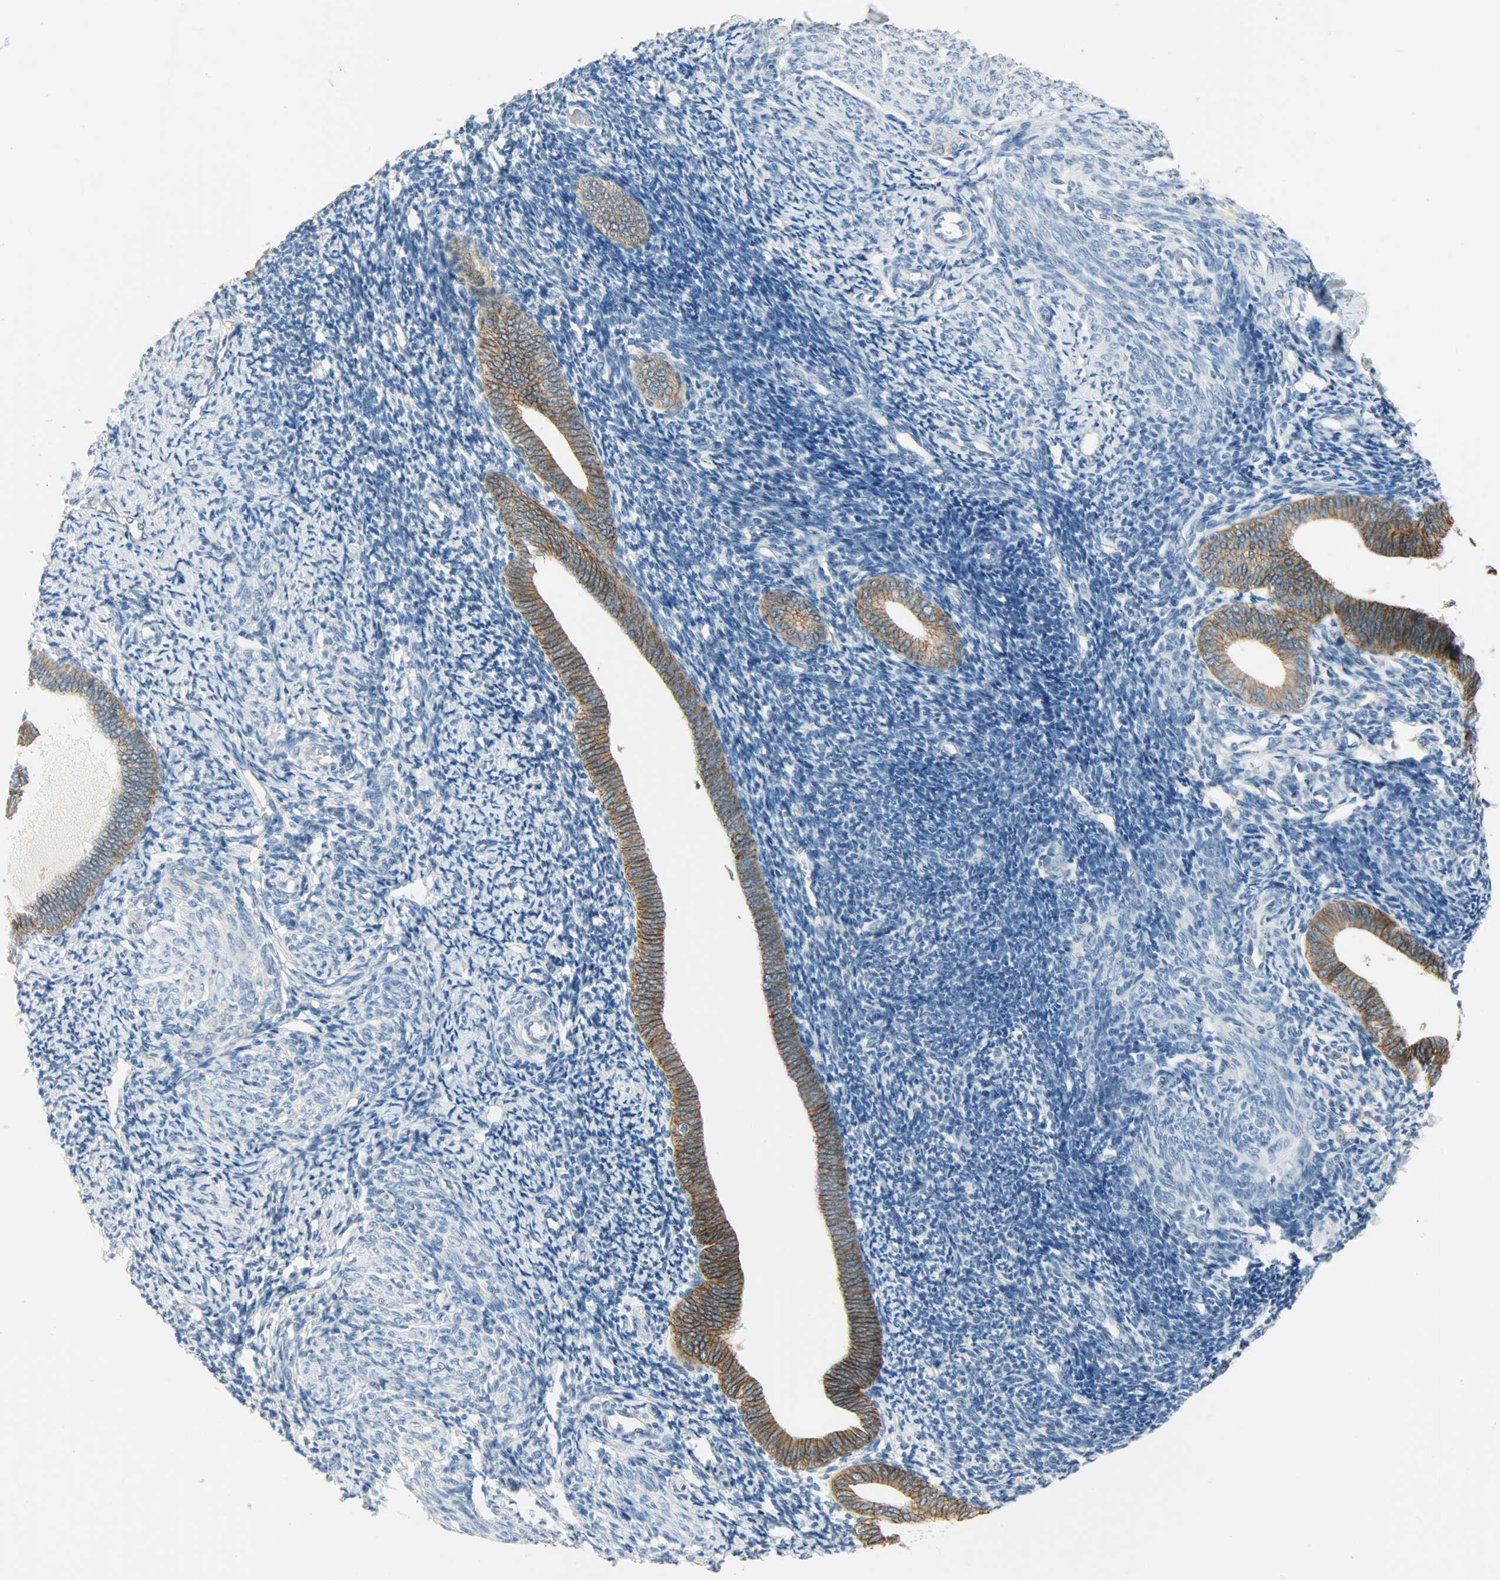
{"staining": {"intensity": "negative", "quantity": "none", "location": "none"}, "tissue": "endometrium", "cell_type": "Cells in endometrial stroma", "image_type": "normal", "snomed": [{"axis": "morphology", "description": "Normal tissue, NOS"}, {"axis": "topography", "description": "Endometrium"}], "caption": "Endometrium stained for a protein using IHC reveals no positivity cells in endometrial stroma.", "gene": "DSG2", "patient": {"sex": "female", "age": 57}}